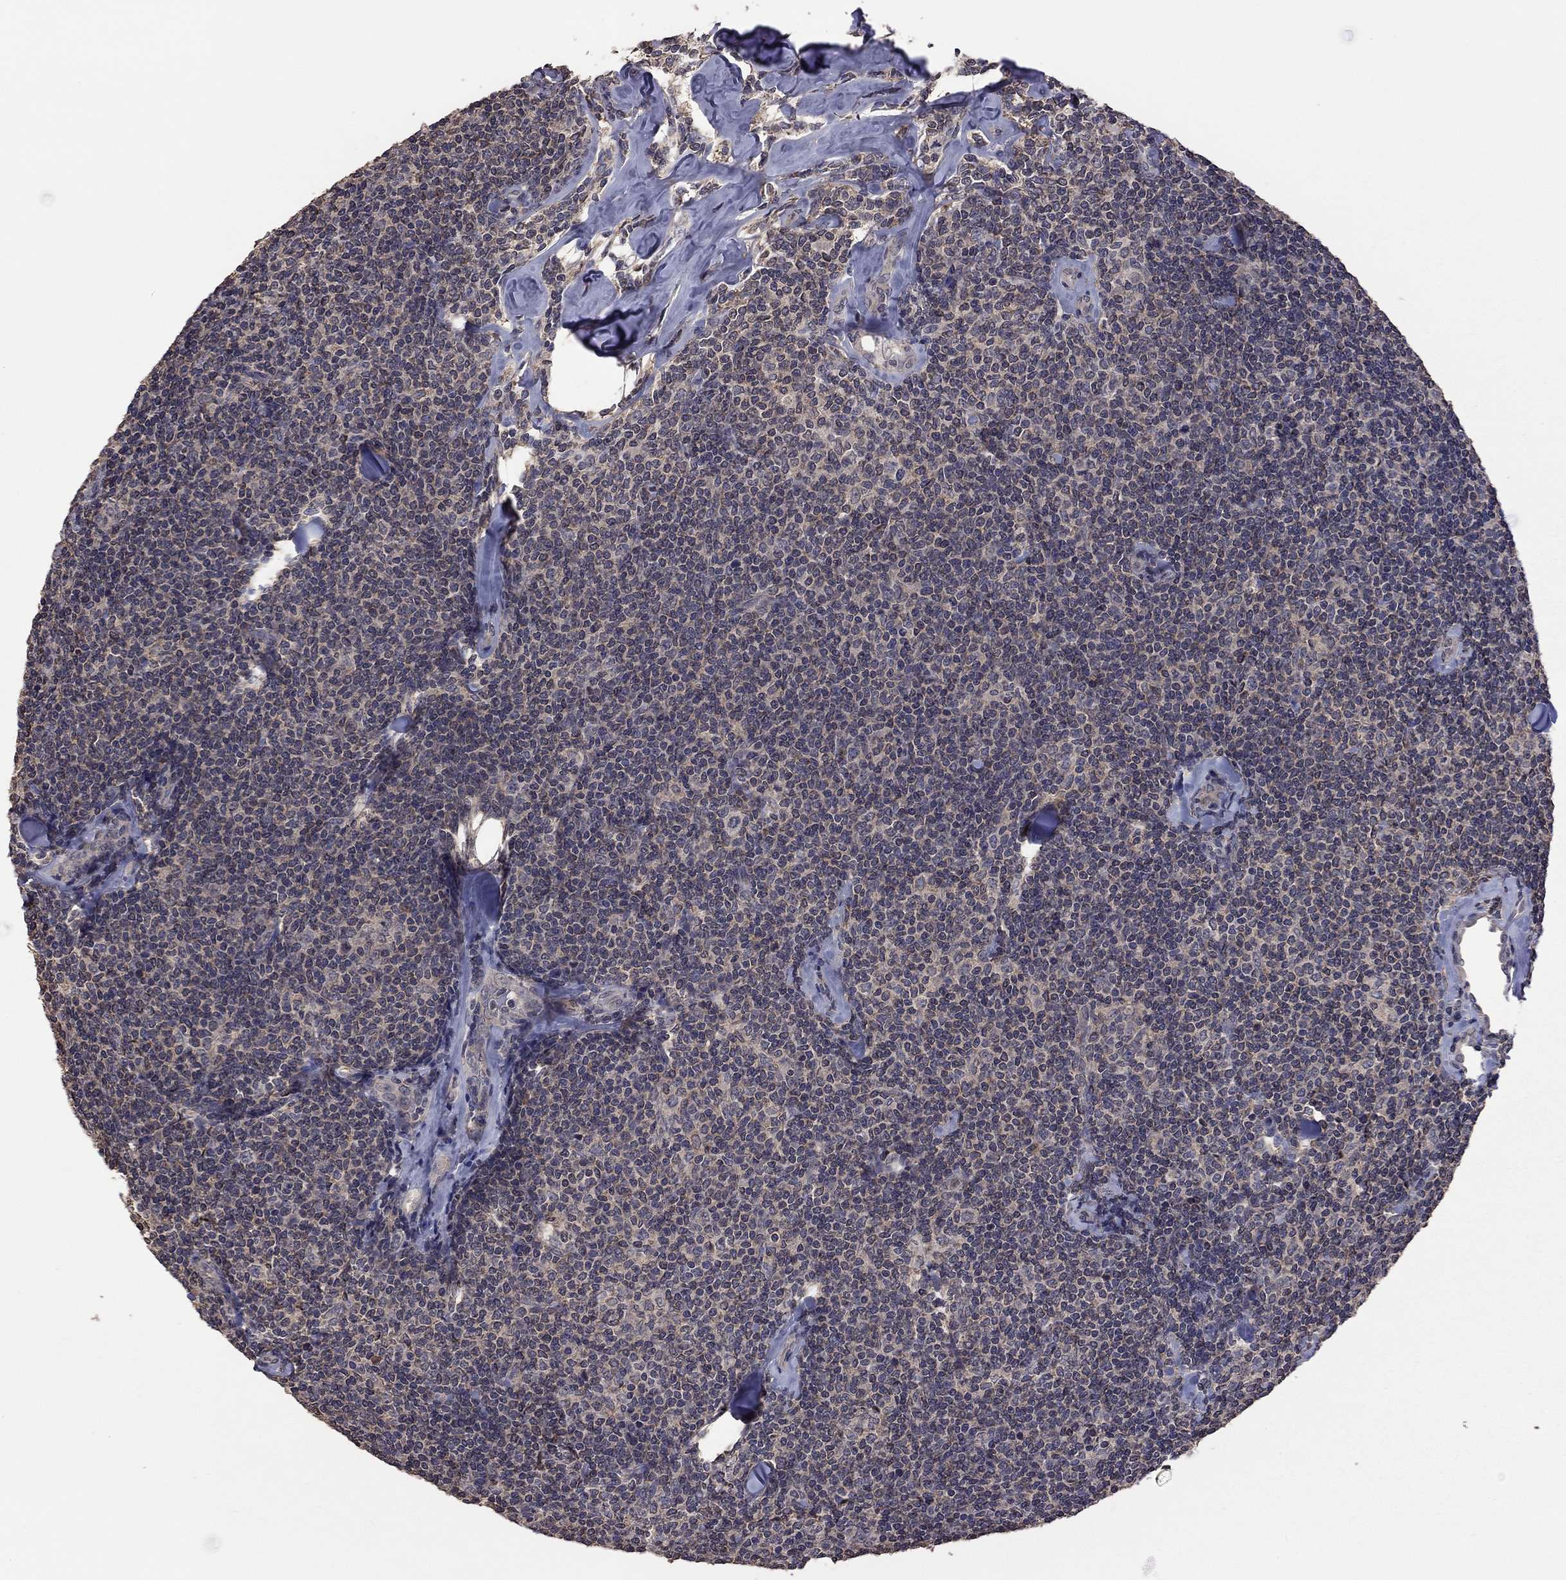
{"staining": {"intensity": "negative", "quantity": "none", "location": "none"}, "tissue": "lymphoma", "cell_type": "Tumor cells", "image_type": "cancer", "snomed": [{"axis": "morphology", "description": "Malignant lymphoma, non-Hodgkin's type, Low grade"}, {"axis": "topography", "description": "Lymph node"}], "caption": "An image of malignant lymphoma, non-Hodgkin's type (low-grade) stained for a protein exhibits no brown staining in tumor cells.", "gene": "TSNARE1", "patient": {"sex": "female", "age": 56}}